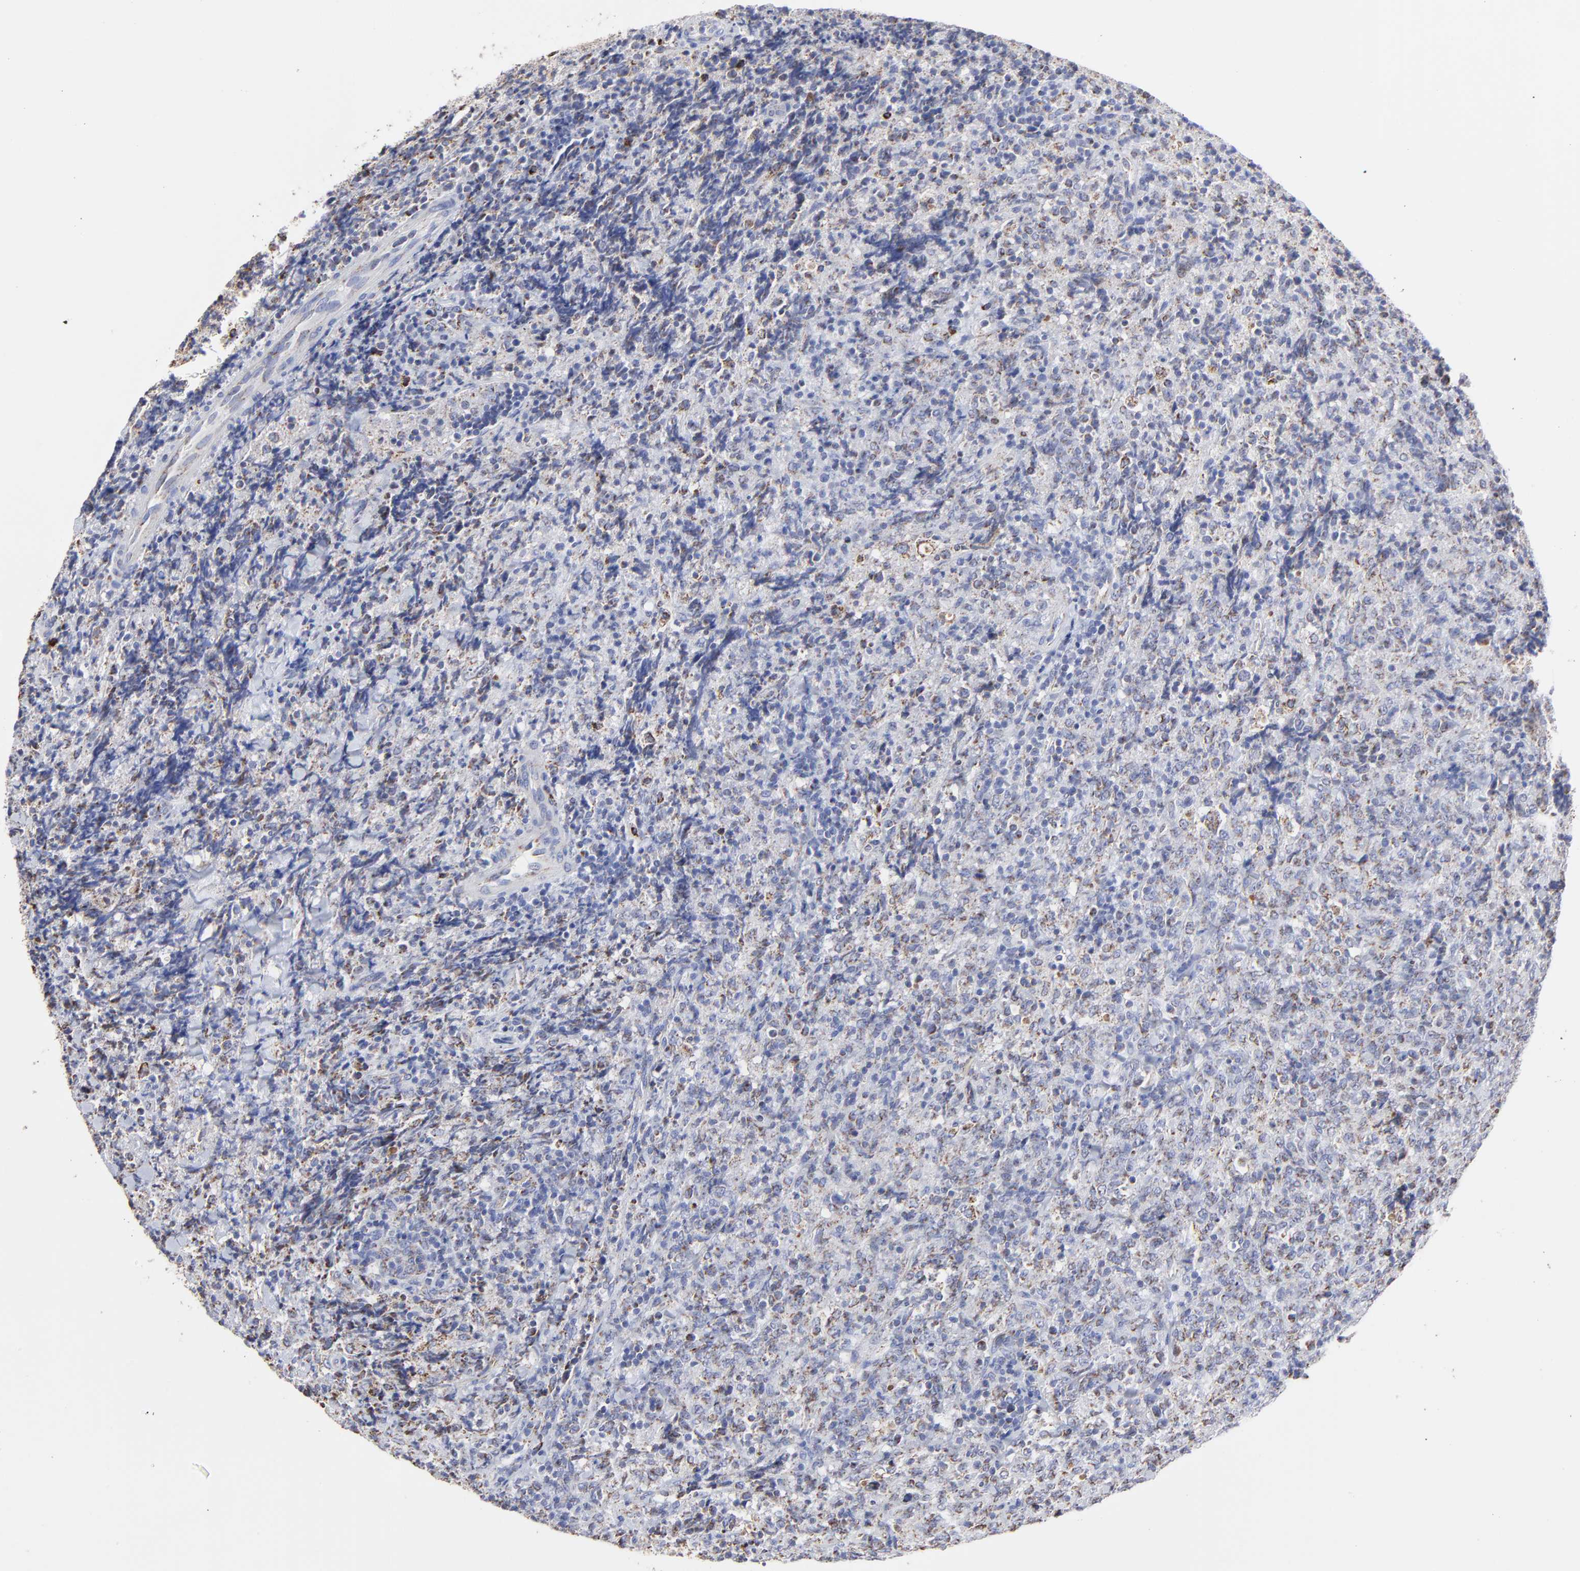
{"staining": {"intensity": "moderate", "quantity": "<25%", "location": "cytoplasmic/membranous"}, "tissue": "lymphoma", "cell_type": "Tumor cells", "image_type": "cancer", "snomed": [{"axis": "morphology", "description": "Malignant lymphoma, non-Hodgkin's type, High grade"}, {"axis": "topography", "description": "Tonsil"}], "caption": "Immunohistochemistry of human lymphoma demonstrates low levels of moderate cytoplasmic/membranous expression in about <25% of tumor cells.", "gene": "PINK1", "patient": {"sex": "female", "age": 36}}